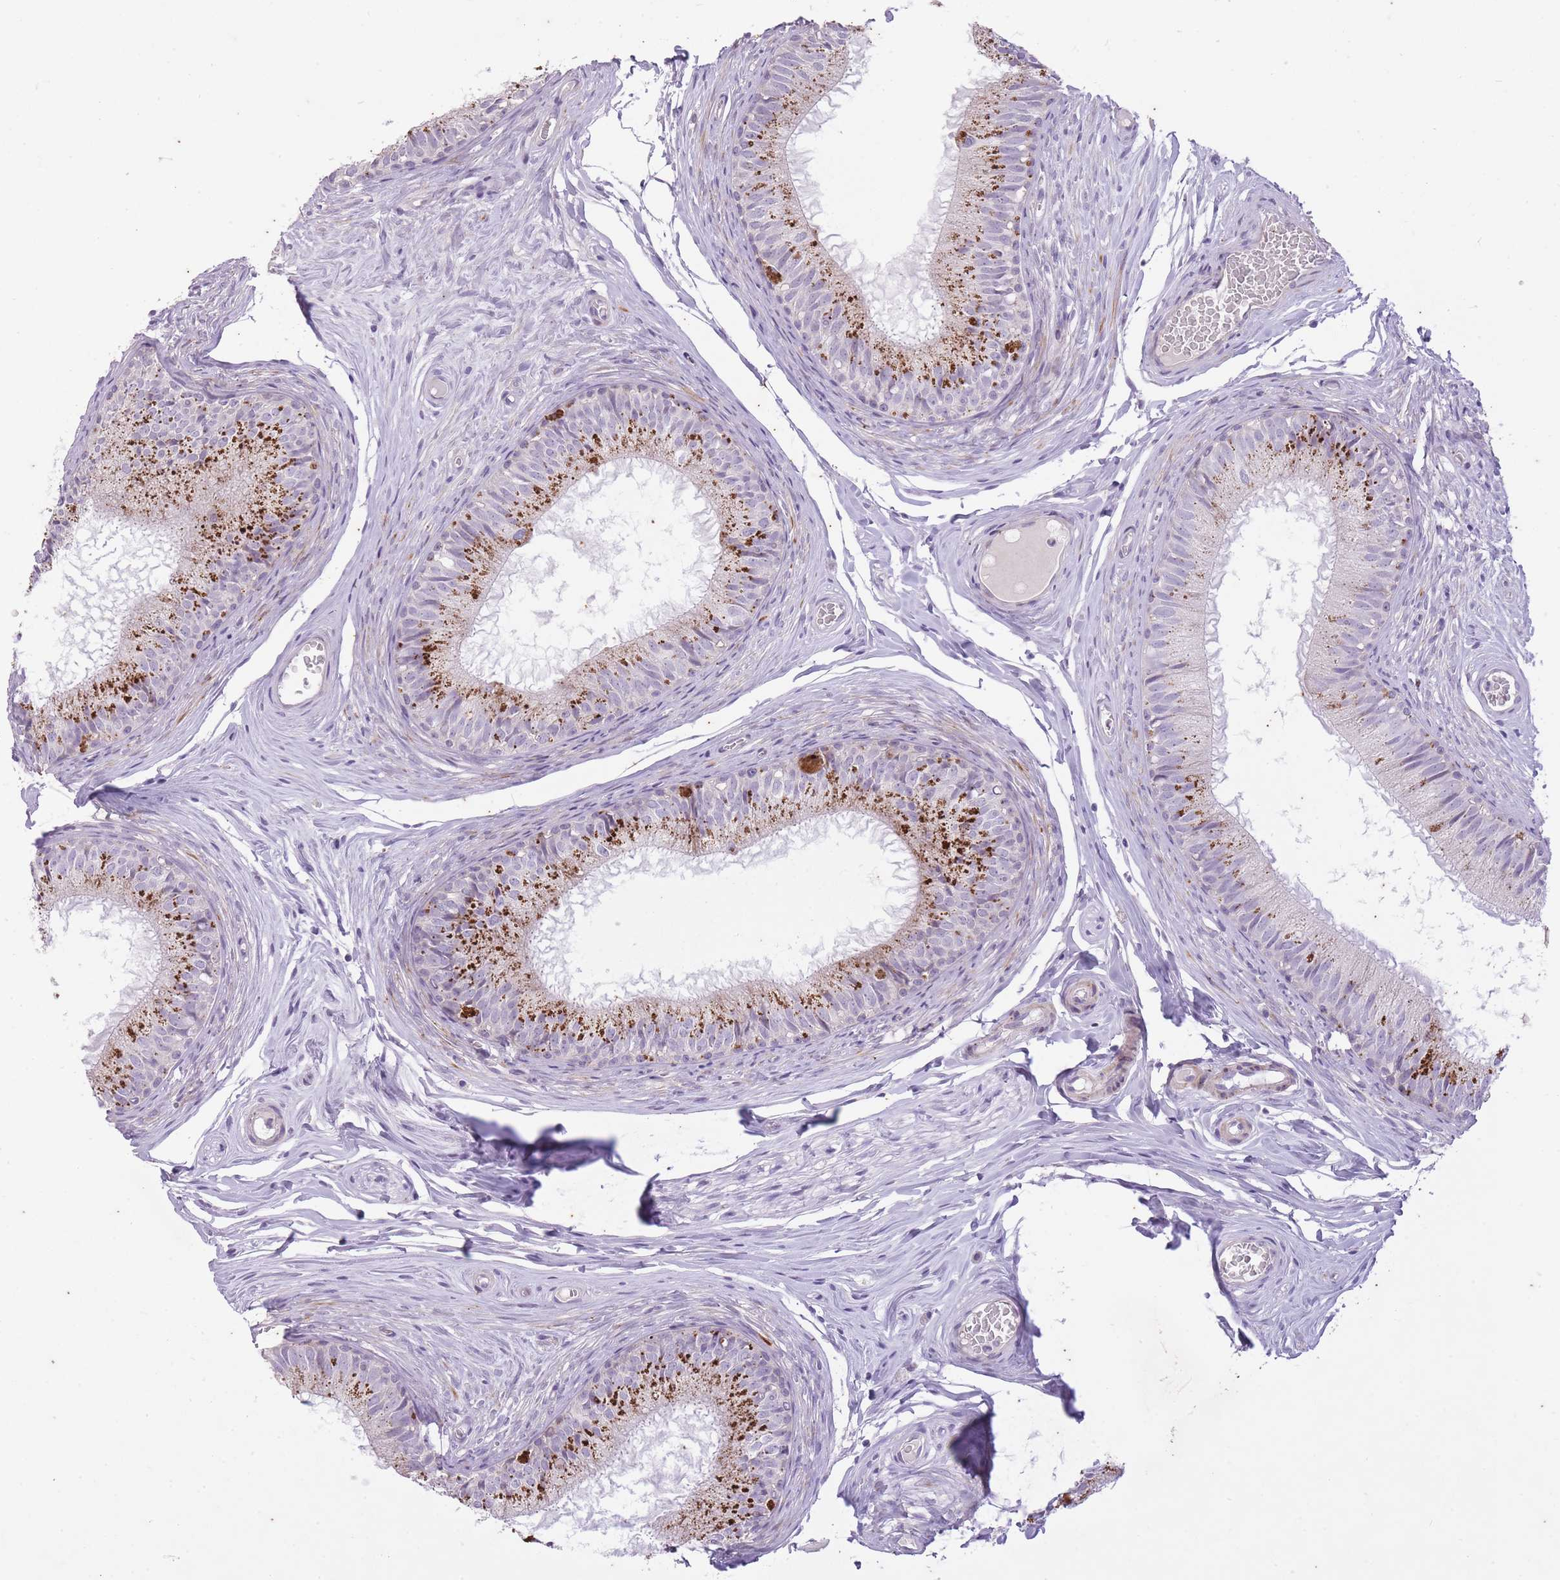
{"staining": {"intensity": "negative", "quantity": "none", "location": "none"}, "tissue": "epididymis", "cell_type": "Glandular cells", "image_type": "normal", "snomed": [{"axis": "morphology", "description": "Normal tissue, NOS"}, {"axis": "topography", "description": "Epididymis"}], "caption": "The immunohistochemistry (IHC) histopathology image has no significant positivity in glandular cells of epididymis.", "gene": "CNTNAP3B", "patient": {"sex": "male", "age": 25}}